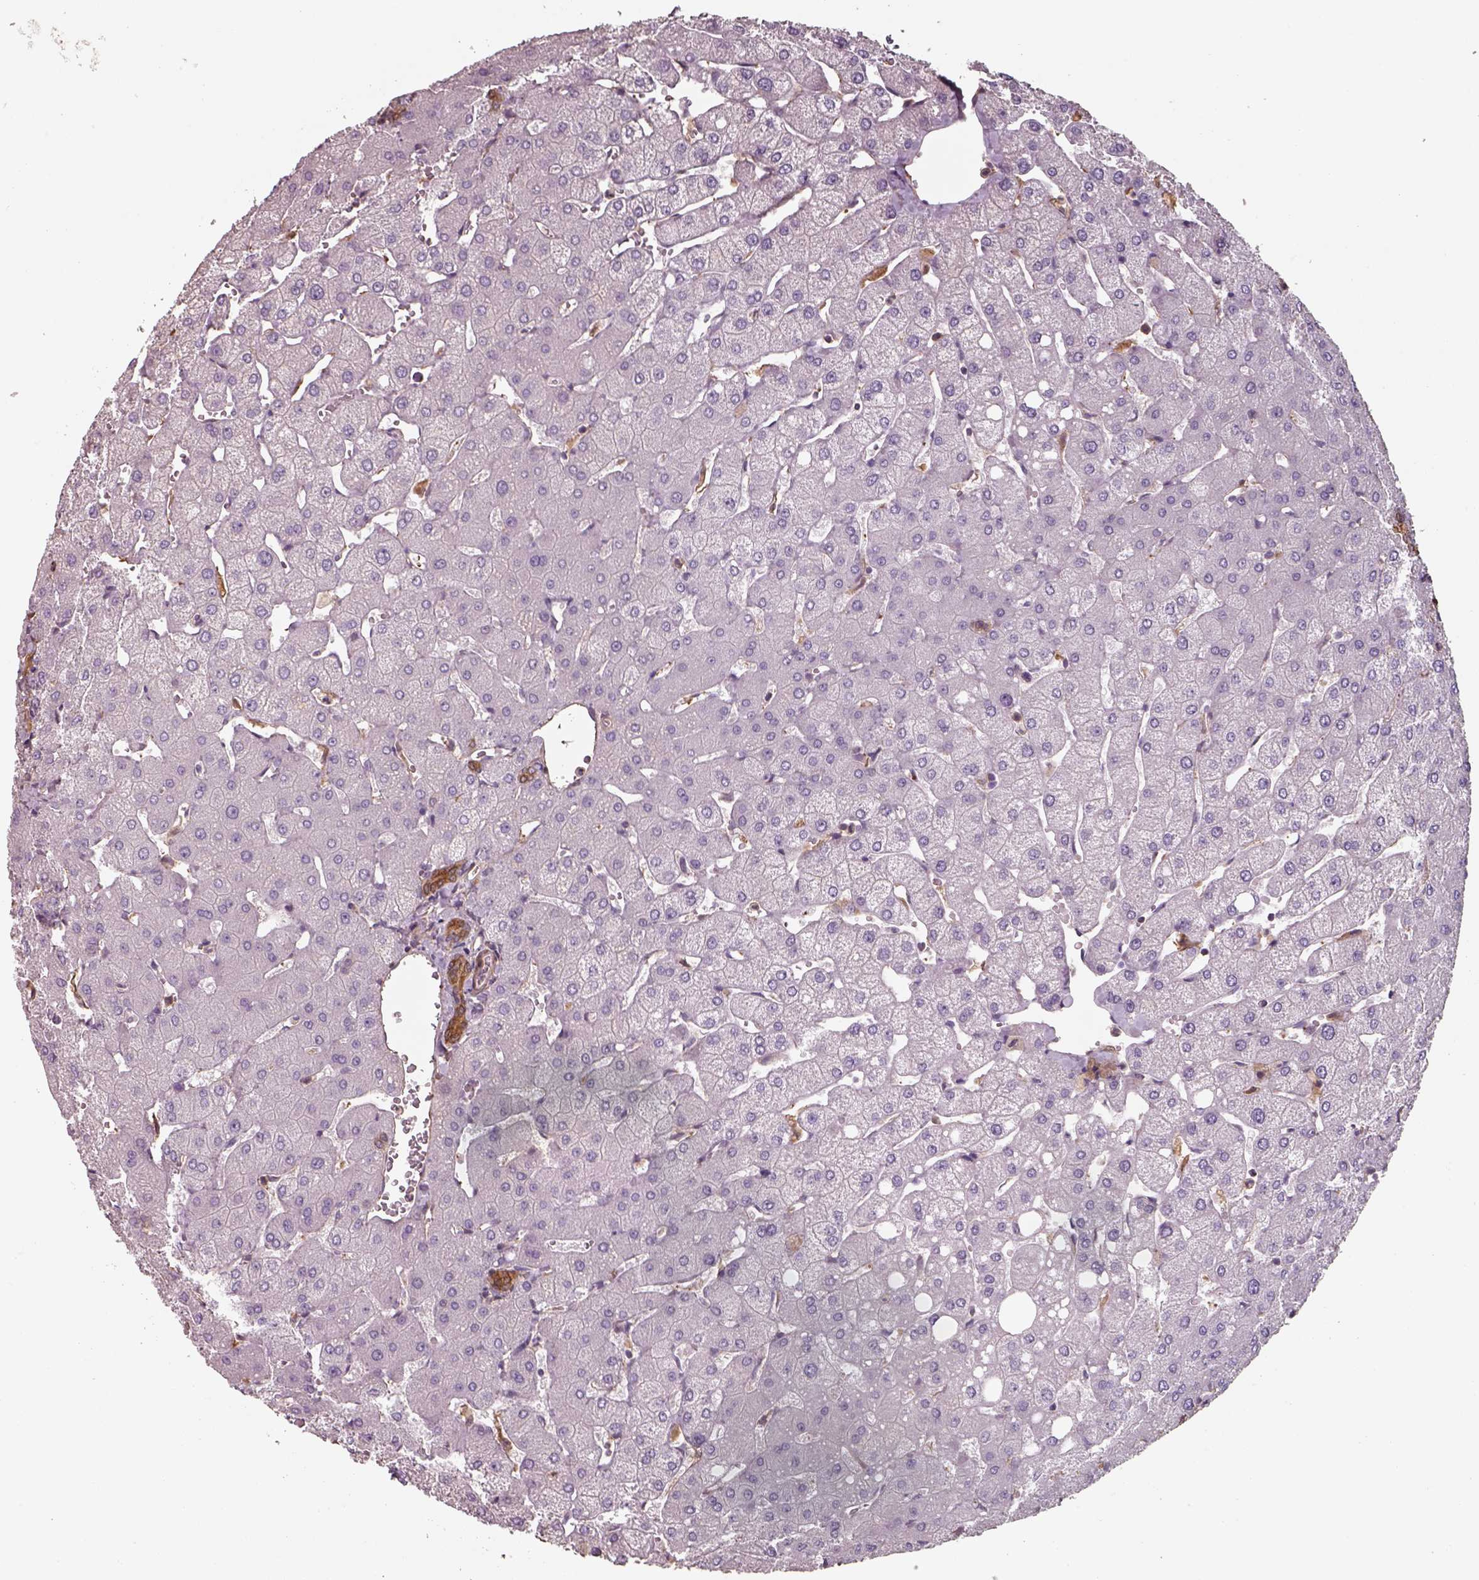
{"staining": {"intensity": "moderate", "quantity": ">75%", "location": "cytoplasmic/membranous"}, "tissue": "liver", "cell_type": "Cholangiocytes", "image_type": "normal", "snomed": [{"axis": "morphology", "description": "Normal tissue, NOS"}, {"axis": "topography", "description": "Liver"}], "caption": "Liver stained with immunohistochemistry (IHC) displays moderate cytoplasmic/membranous staining in approximately >75% of cholangiocytes.", "gene": "ISYNA1", "patient": {"sex": "female", "age": 54}}